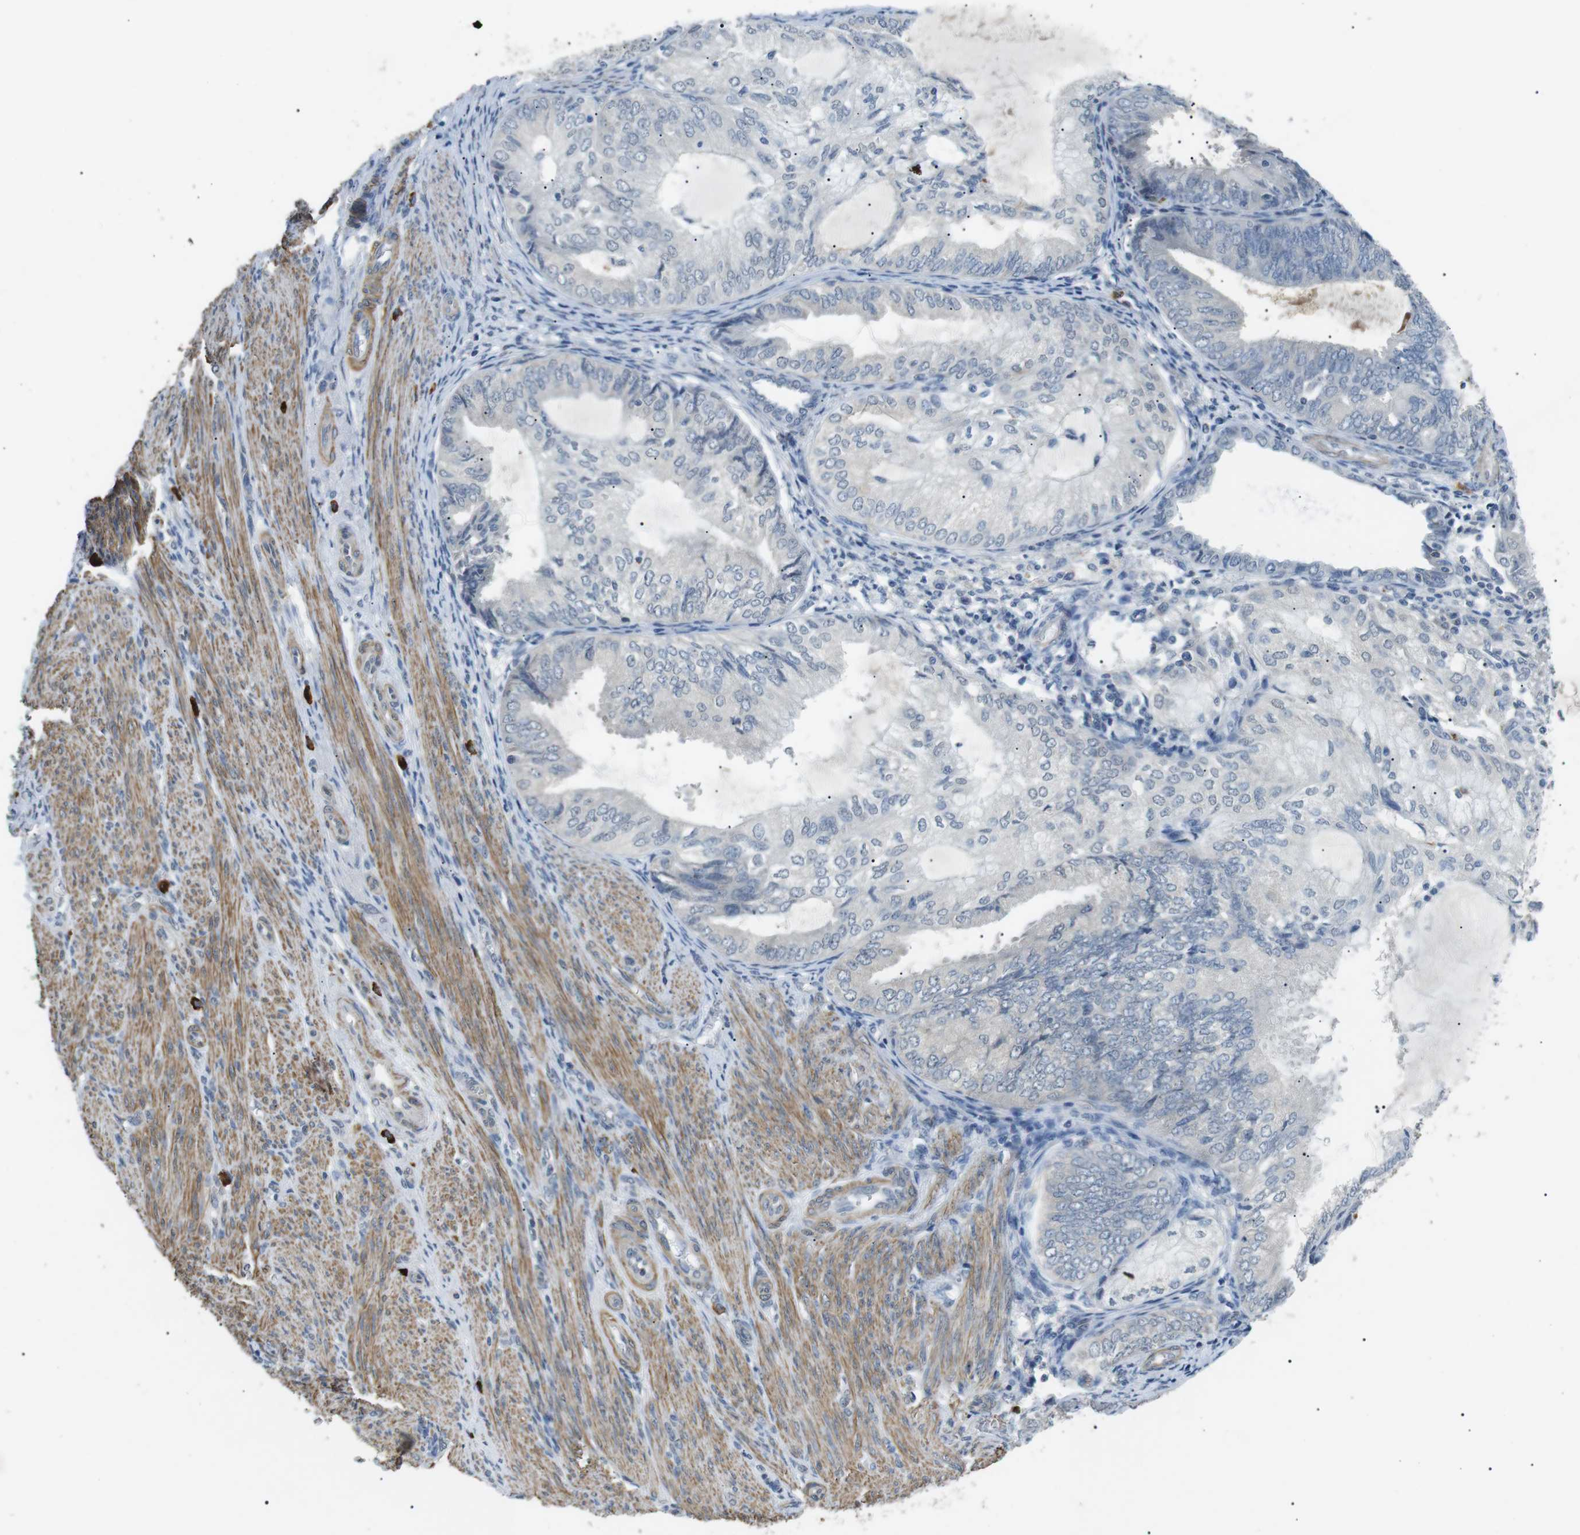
{"staining": {"intensity": "negative", "quantity": "none", "location": "none"}, "tissue": "endometrial cancer", "cell_type": "Tumor cells", "image_type": "cancer", "snomed": [{"axis": "morphology", "description": "Adenocarcinoma, NOS"}, {"axis": "topography", "description": "Endometrium"}], "caption": "IHC histopathology image of human endometrial cancer (adenocarcinoma) stained for a protein (brown), which demonstrates no staining in tumor cells.", "gene": "GZMM", "patient": {"sex": "female", "age": 81}}